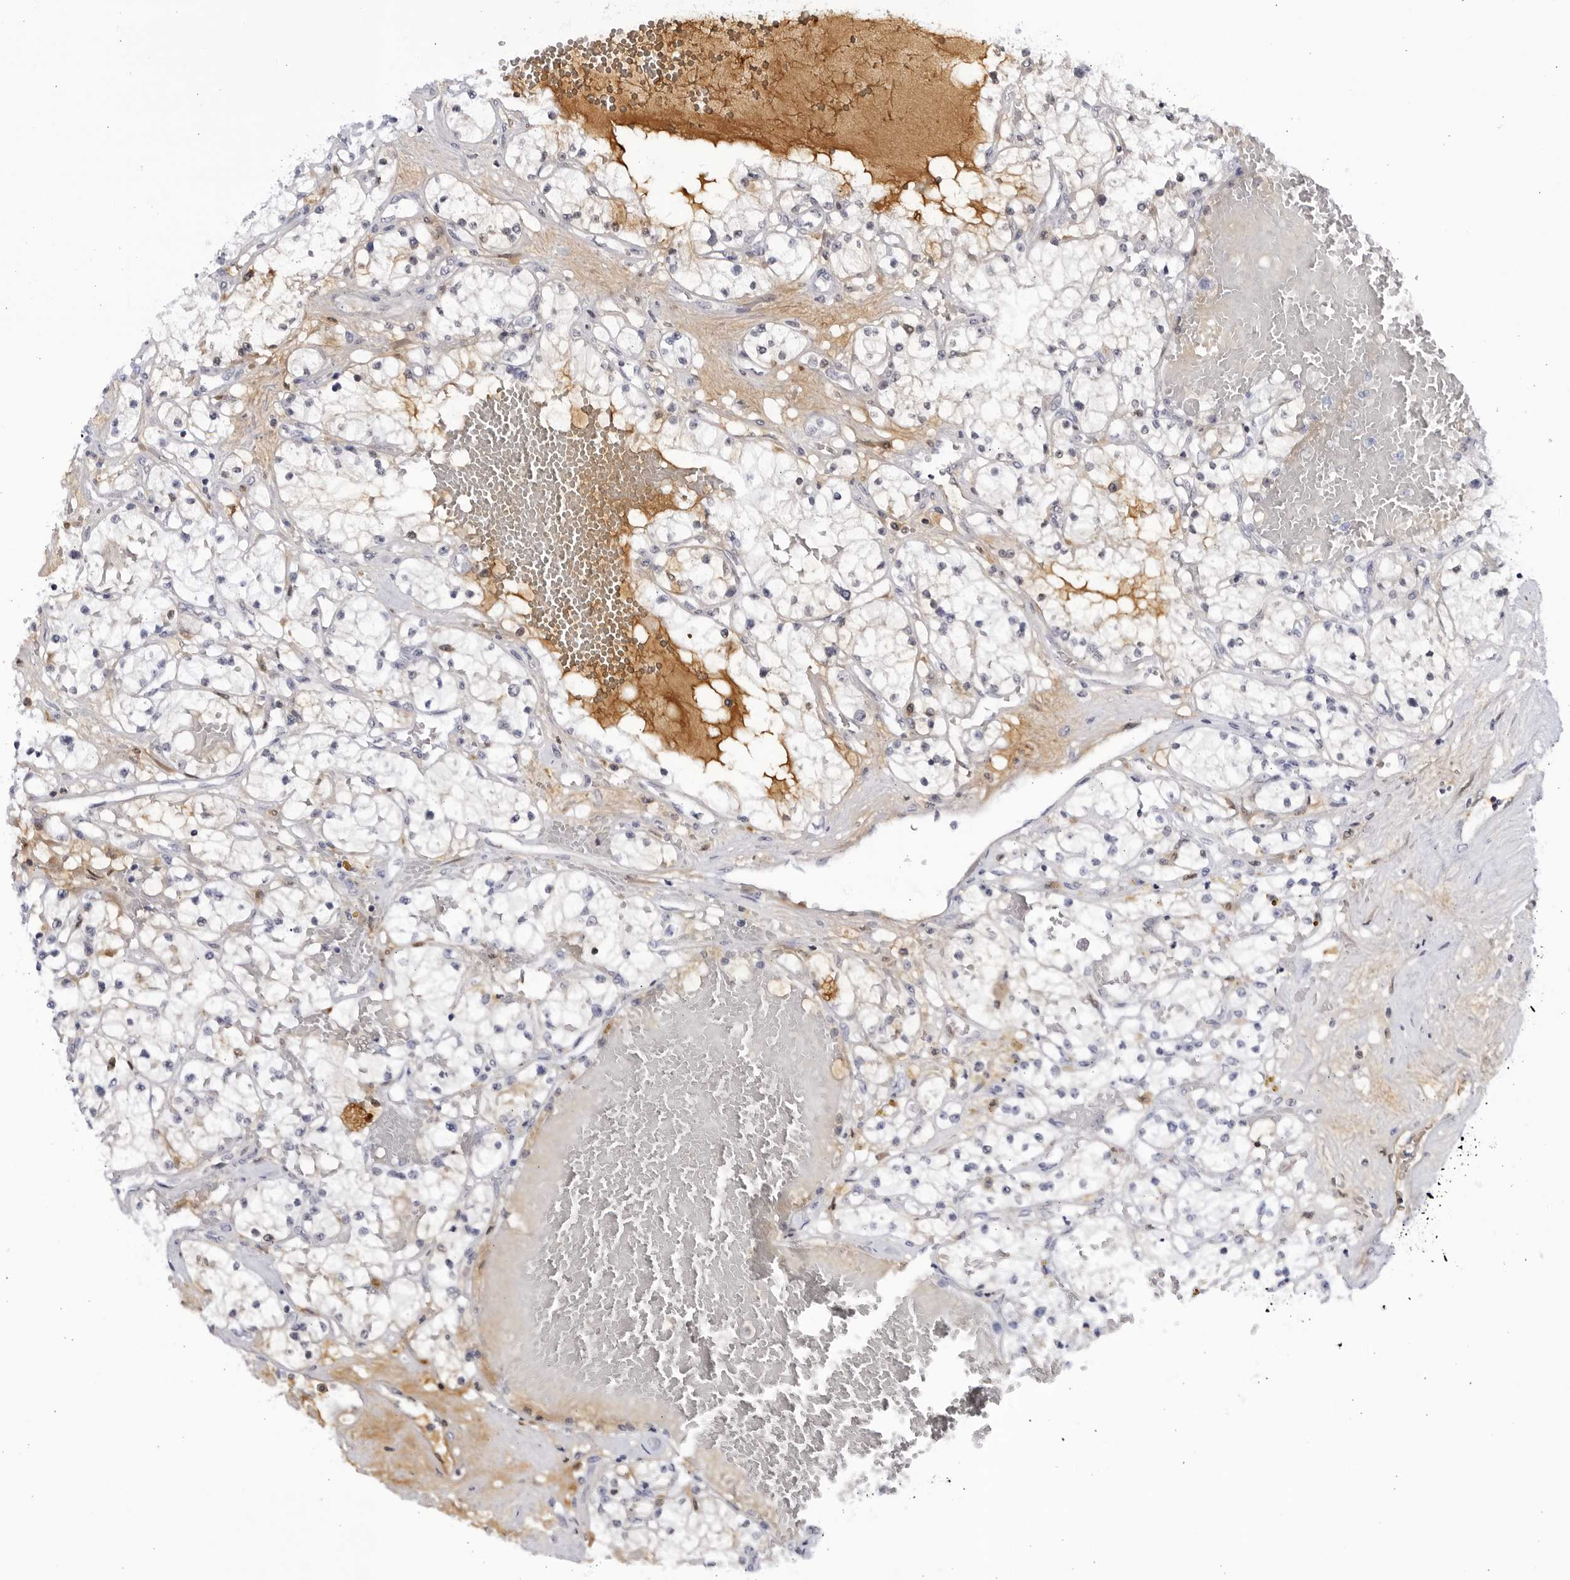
{"staining": {"intensity": "weak", "quantity": "<25%", "location": "cytoplasmic/membranous"}, "tissue": "renal cancer", "cell_type": "Tumor cells", "image_type": "cancer", "snomed": [{"axis": "morphology", "description": "Normal tissue, NOS"}, {"axis": "morphology", "description": "Adenocarcinoma, NOS"}, {"axis": "topography", "description": "Kidney"}], "caption": "Adenocarcinoma (renal) was stained to show a protein in brown. There is no significant positivity in tumor cells.", "gene": "CNBD1", "patient": {"sex": "male", "age": 68}}